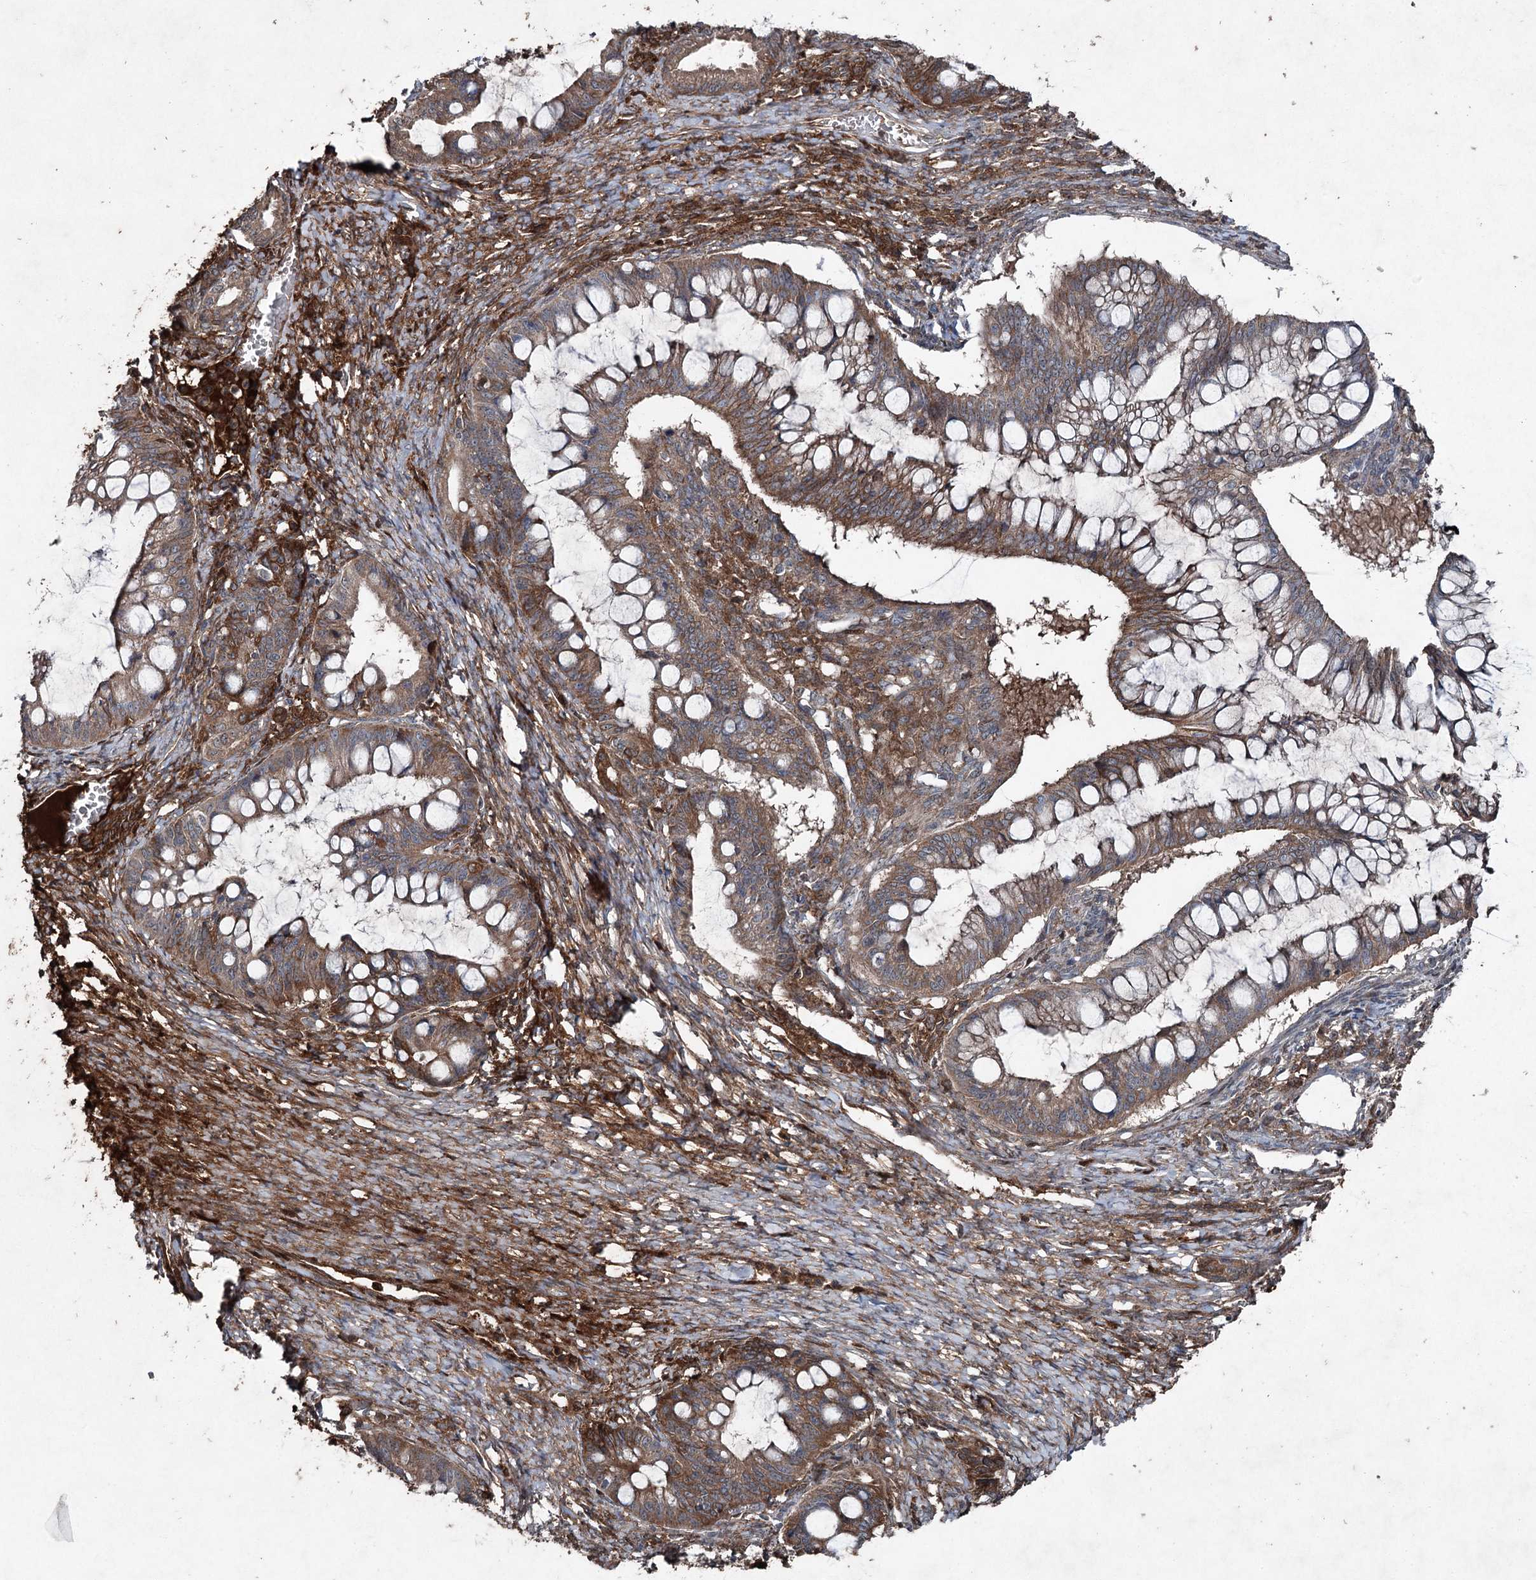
{"staining": {"intensity": "moderate", "quantity": ">75%", "location": "cytoplasmic/membranous"}, "tissue": "ovarian cancer", "cell_type": "Tumor cells", "image_type": "cancer", "snomed": [{"axis": "morphology", "description": "Cystadenocarcinoma, mucinous, NOS"}, {"axis": "topography", "description": "Ovary"}], "caption": "Immunohistochemistry (IHC) micrograph of neoplastic tissue: human ovarian cancer stained using immunohistochemistry reveals medium levels of moderate protein expression localized specifically in the cytoplasmic/membranous of tumor cells, appearing as a cytoplasmic/membranous brown color.", "gene": "PGLYRP2", "patient": {"sex": "female", "age": 73}}